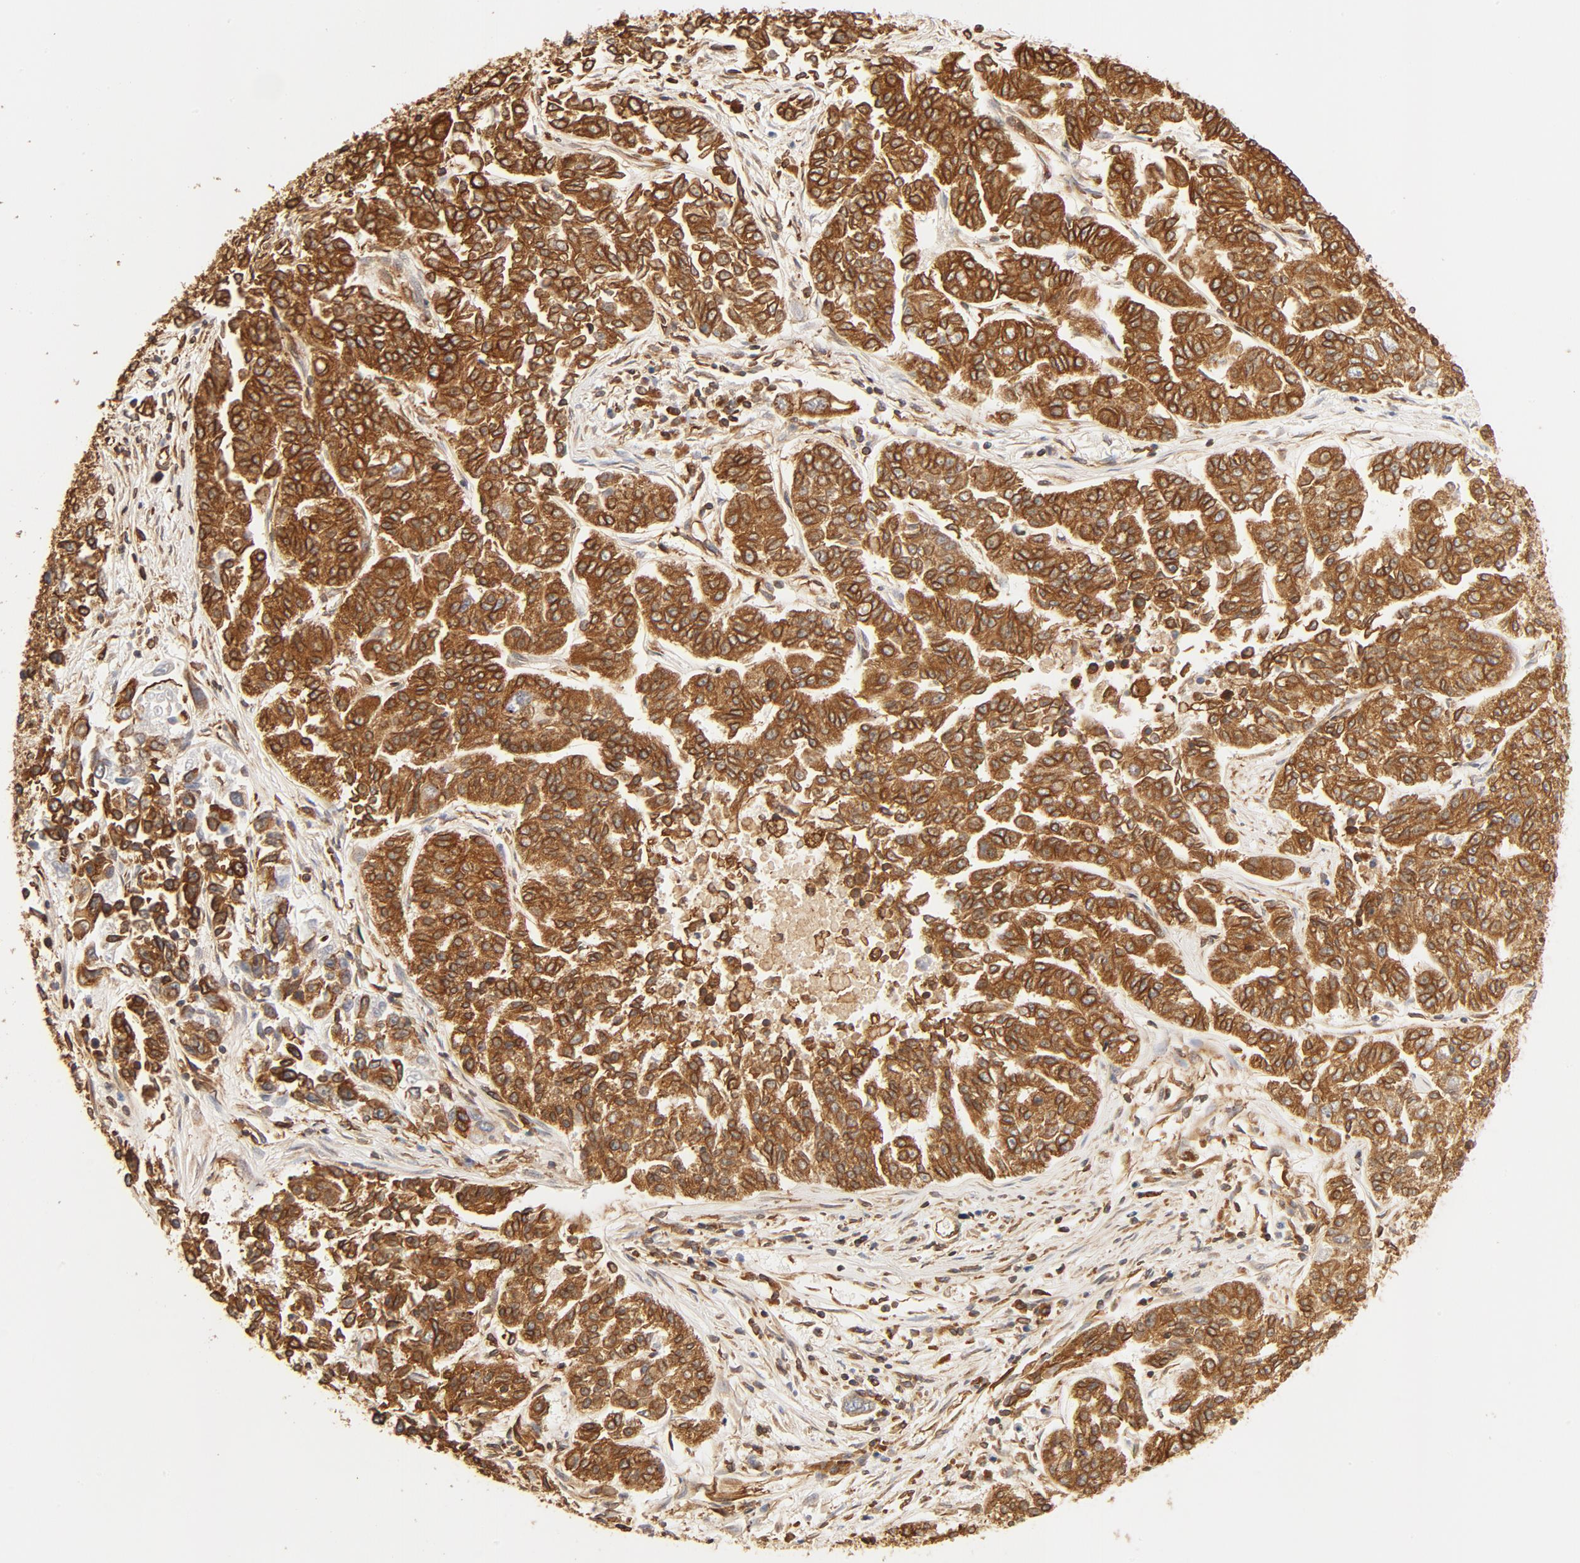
{"staining": {"intensity": "strong", "quantity": ">75%", "location": "cytoplasmic/membranous"}, "tissue": "lung cancer", "cell_type": "Tumor cells", "image_type": "cancer", "snomed": [{"axis": "morphology", "description": "Adenocarcinoma, NOS"}, {"axis": "topography", "description": "Lung"}], "caption": "Immunohistochemistry (IHC) of lung cancer exhibits high levels of strong cytoplasmic/membranous staining in approximately >75% of tumor cells. The staining was performed using DAB (3,3'-diaminobenzidine) to visualize the protein expression in brown, while the nuclei were stained in blue with hematoxylin (Magnification: 20x).", "gene": "BCAP31", "patient": {"sex": "male", "age": 84}}